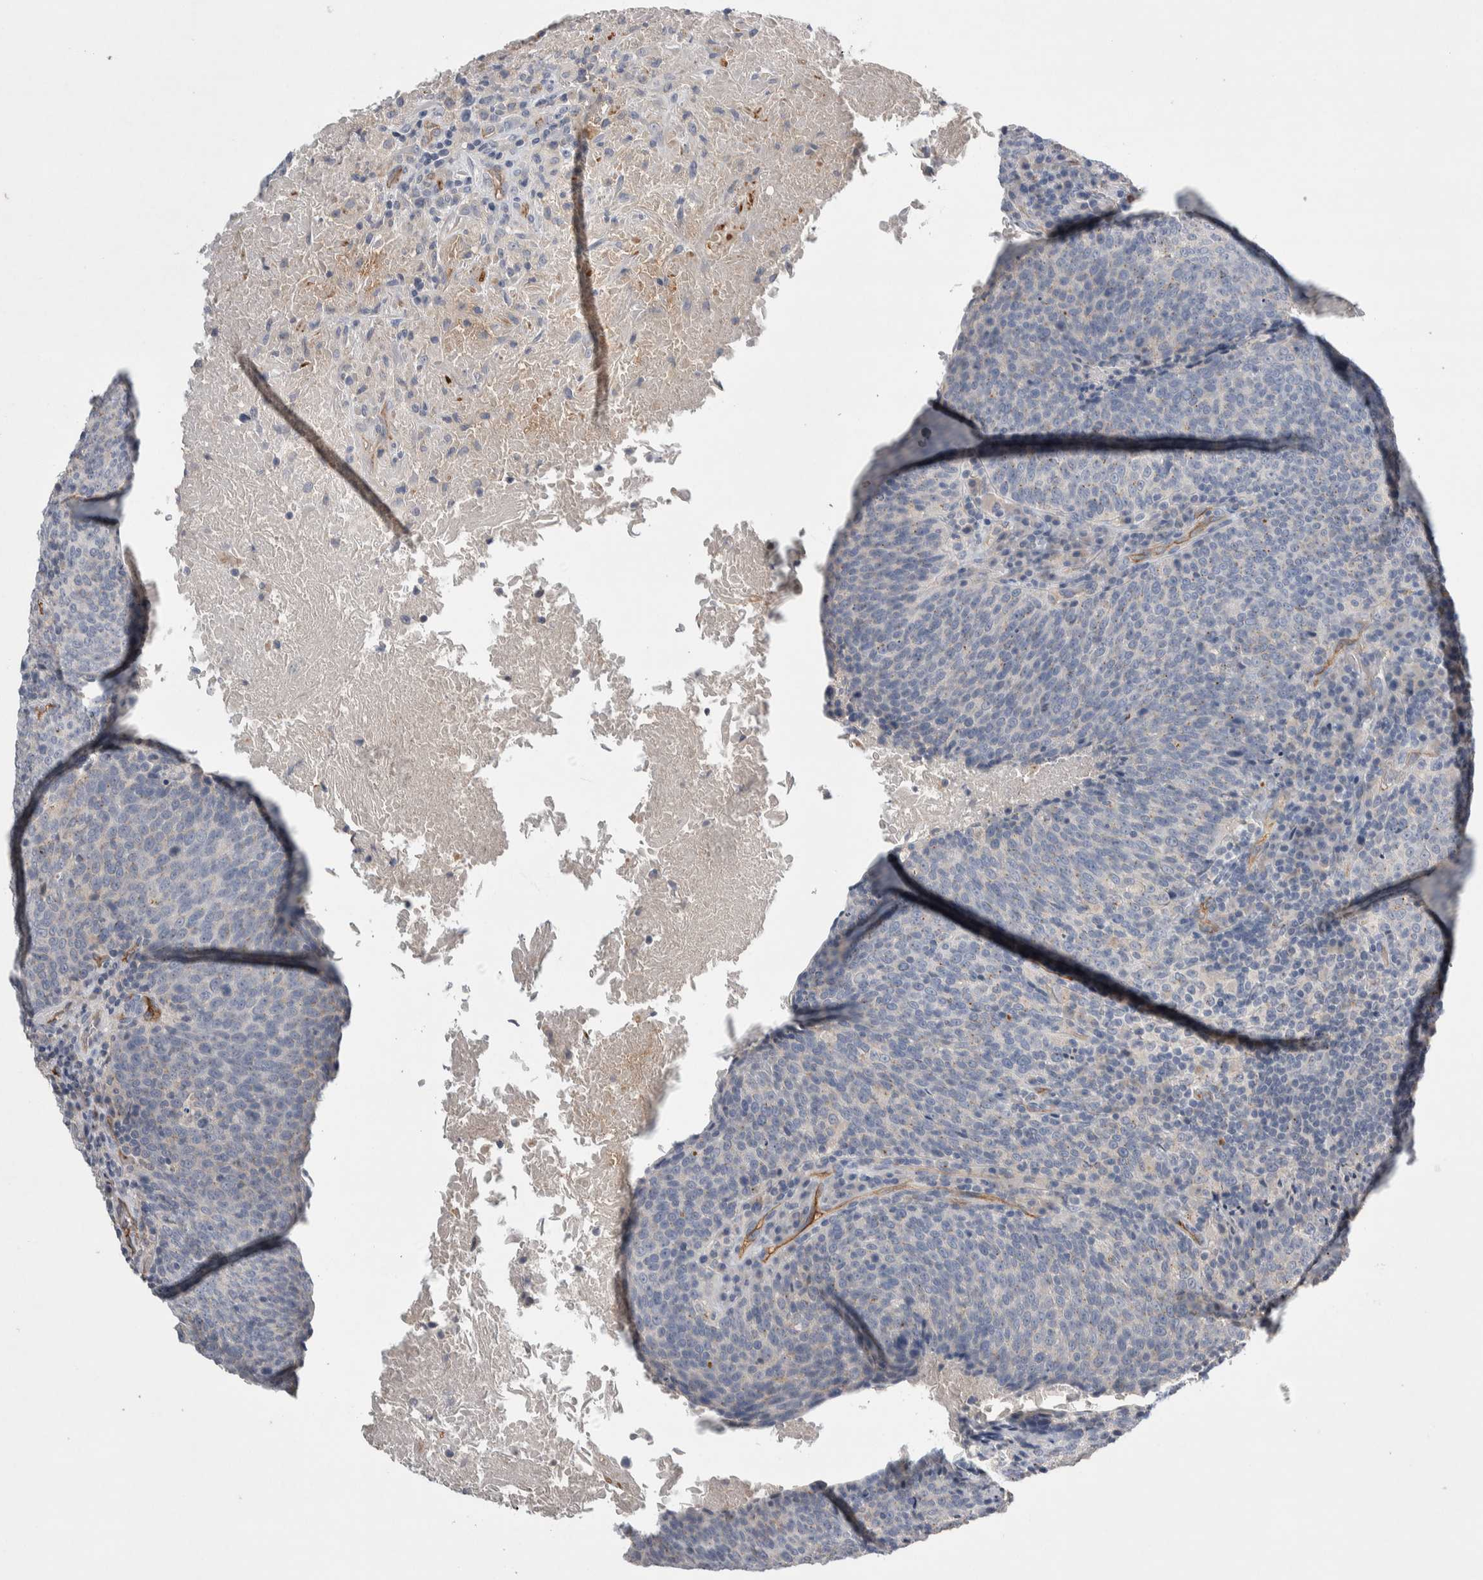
{"staining": {"intensity": "negative", "quantity": "none", "location": "none"}, "tissue": "head and neck cancer", "cell_type": "Tumor cells", "image_type": "cancer", "snomed": [{"axis": "morphology", "description": "Squamous cell carcinoma, NOS"}, {"axis": "morphology", "description": "Squamous cell carcinoma, metastatic, NOS"}, {"axis": "topography", "description": "Lymph node"}, {"axis": "topography", "description": "Head-Neck"}], "caption": "Tumor cells show no significant protein positivity in head and neck cancer.", "gene": "CEP131", "patient": {"sex": "male", "age": 62}}